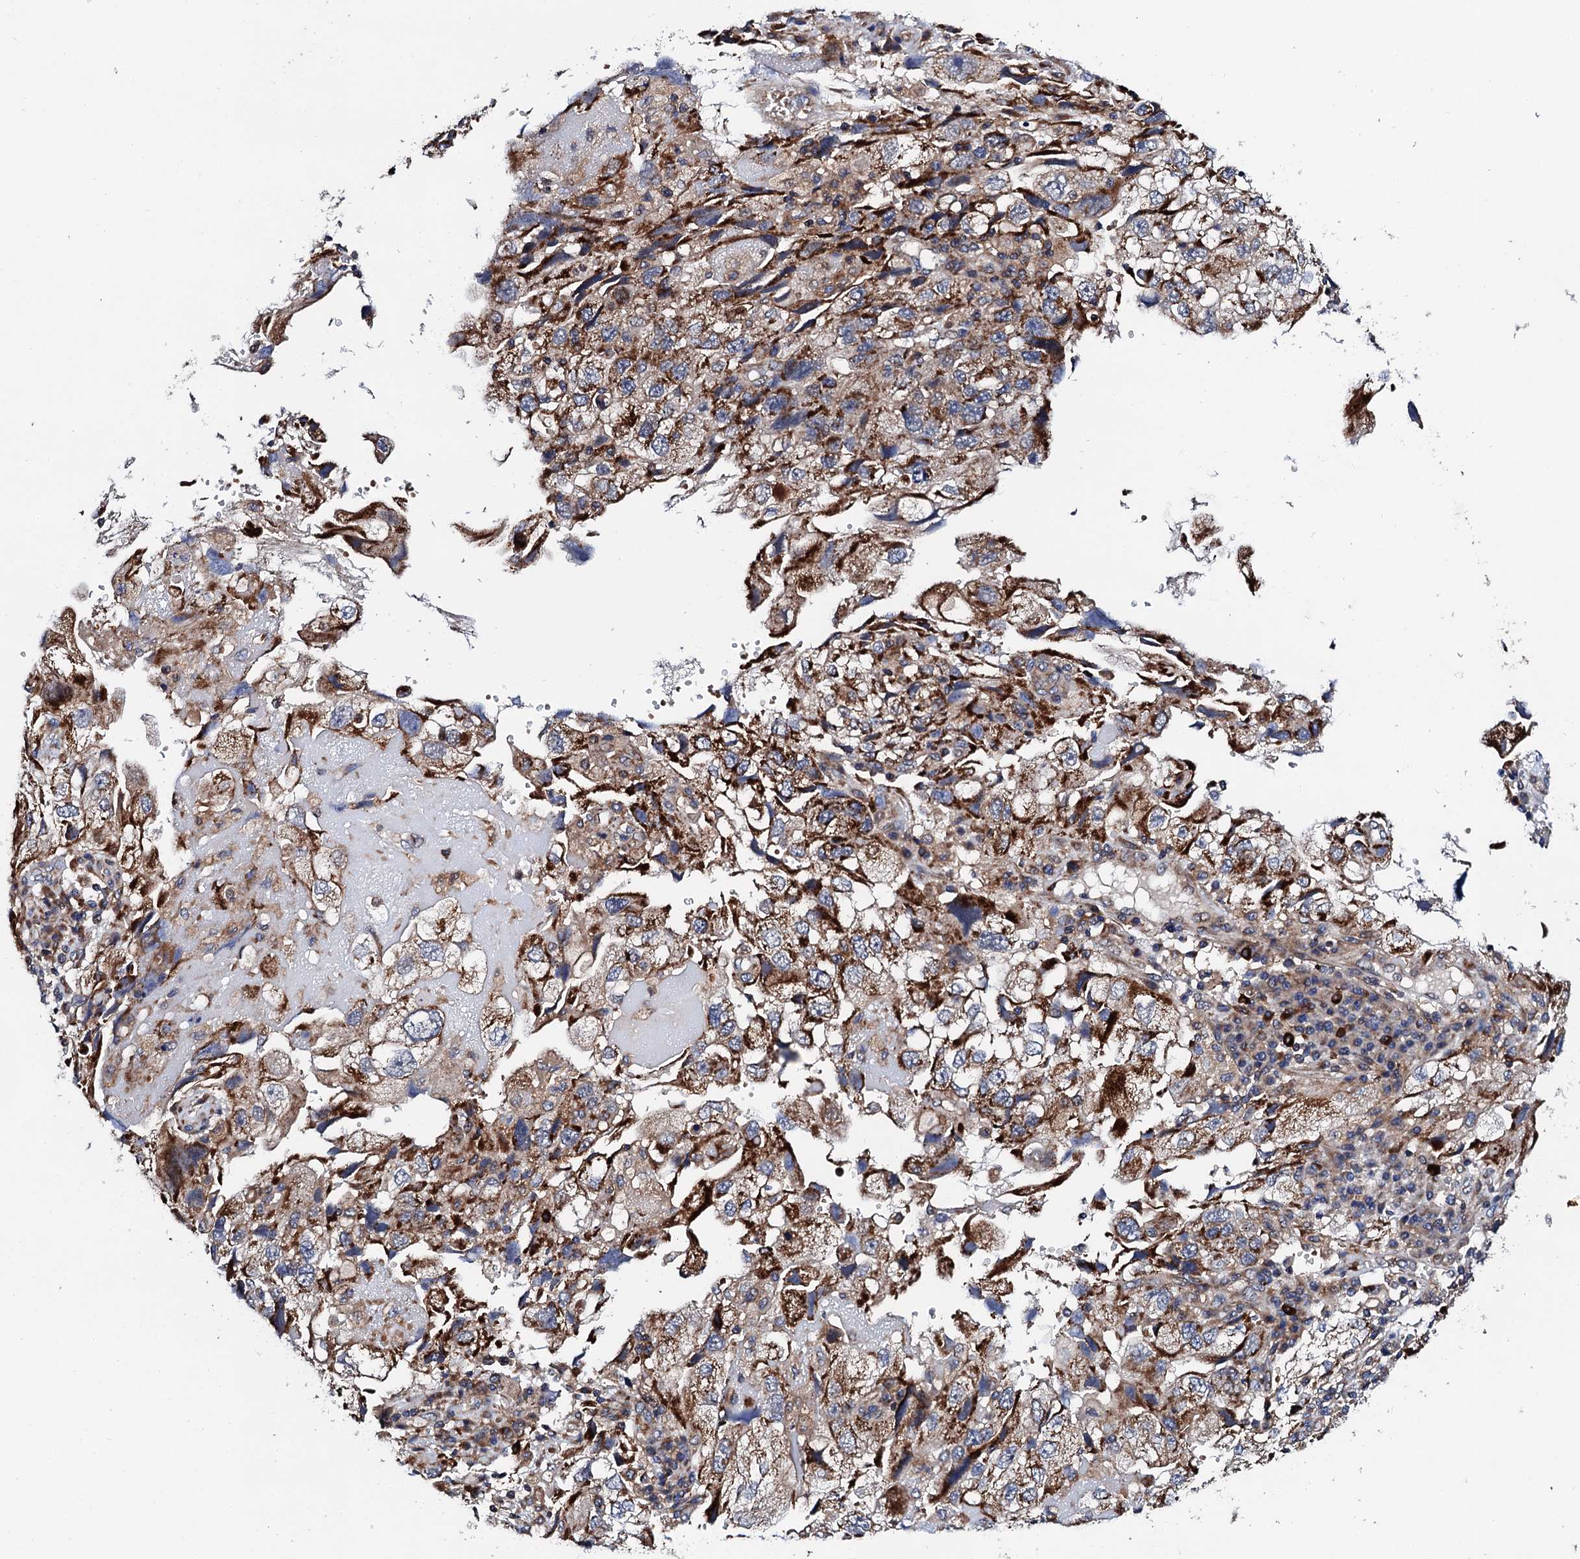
{"staining": {"intensity": "moderate", "quantity": ">75%", "location": "cytoplasmic/membranous"}, "tissue": "endometrial cancer", "cell_type": "Tumor cells", "image_type": "cancer", "snomed": [{"axis": "morphology", "description": "Adenocarcinoma, NOS"}, {"axis": "topography", "description": "Endometrium"}], "caption": "Tumor cells demonstrate medium levels of moderate cytoplasmic/membranous positivity in approximately >75% of cells in human adenocarcinoma (endometrial). (Stains: DAB in brown, nuclei in blue, Microscopy: brightfield microscopy at high magnification).", "gene": "COG4", "patient": {"sex": "female", "age": 49}}